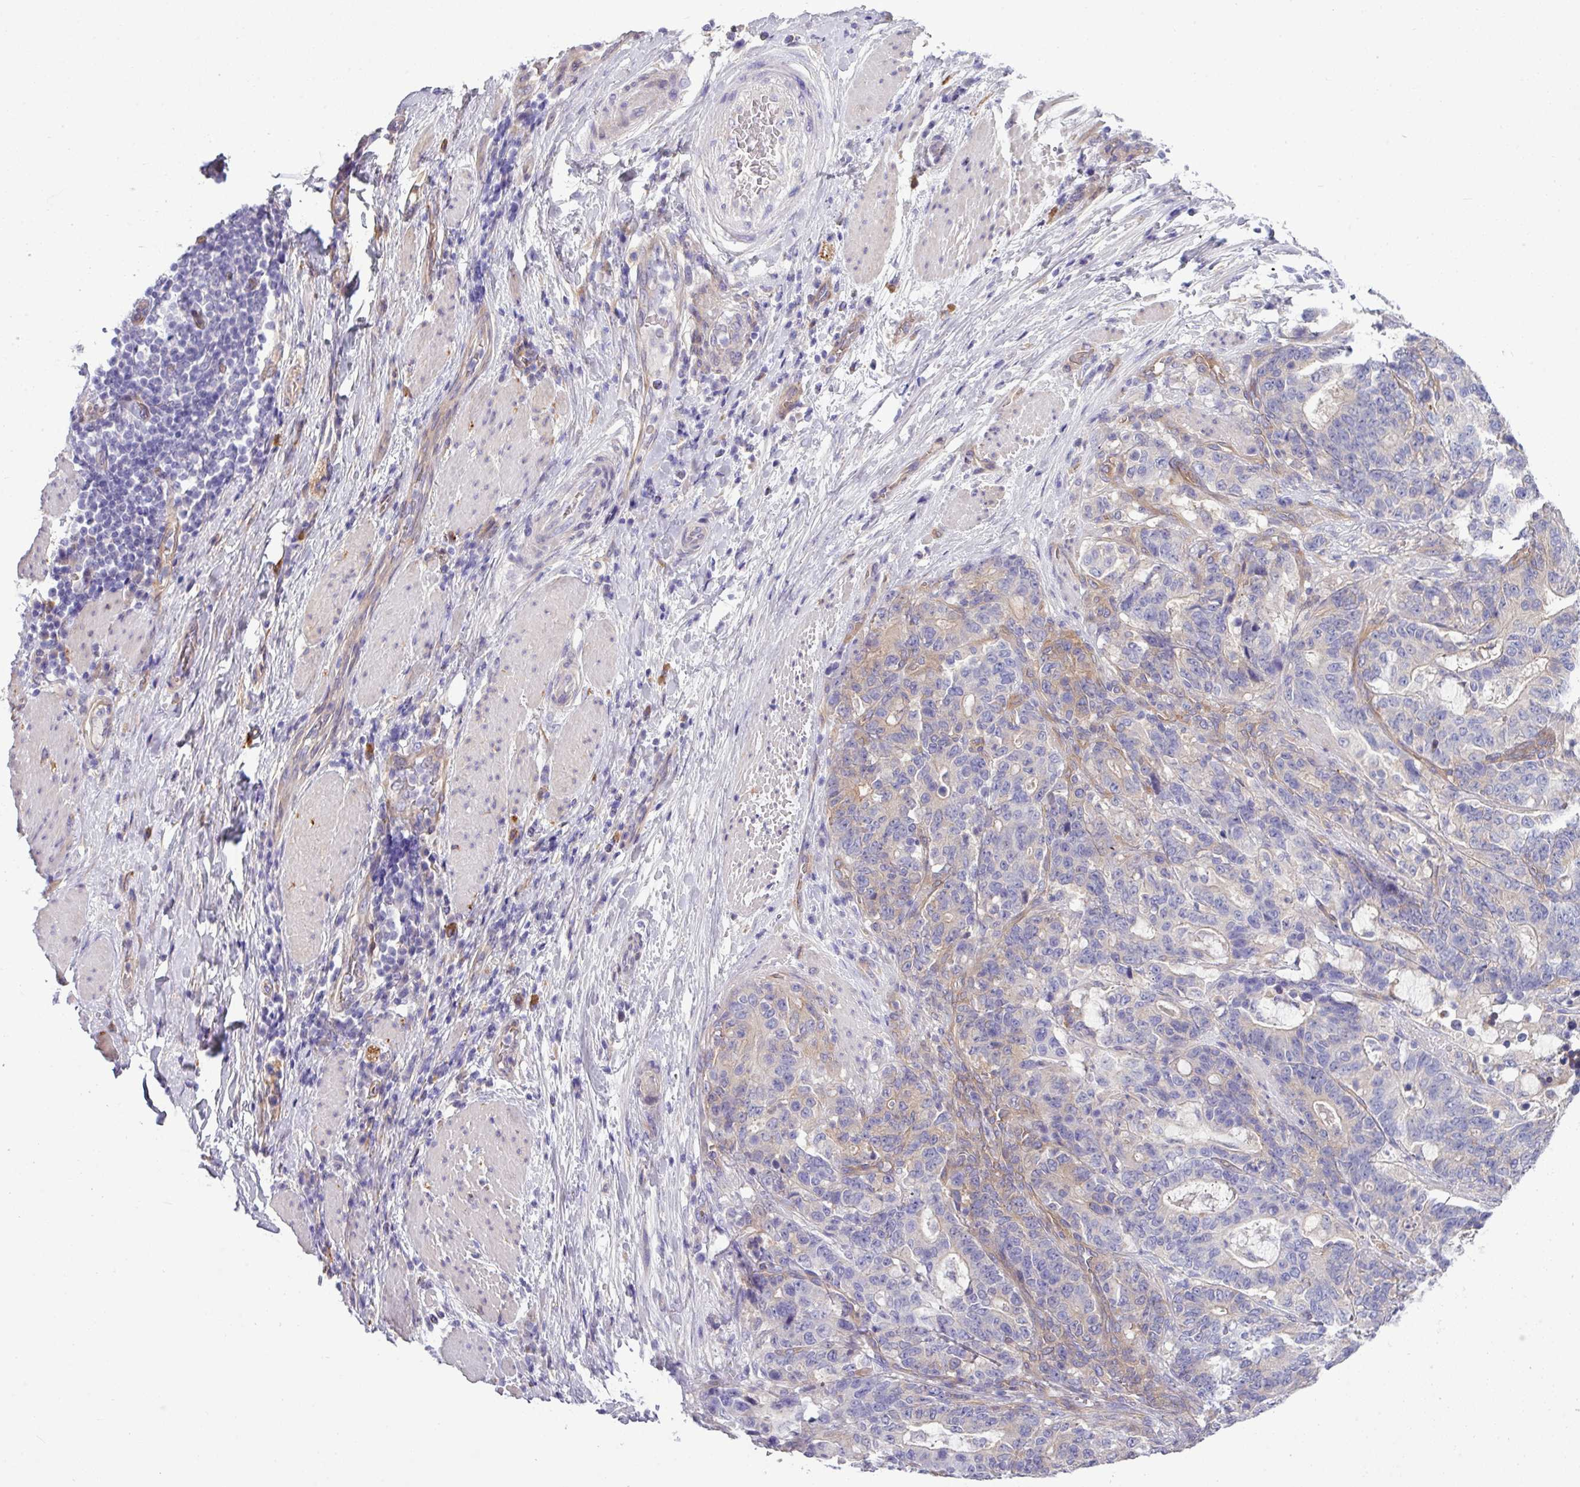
{"staining": {"intensity": "weak", "quantity": "<25%", "location": "cytoplasmic/membranous"}, "tissue": "stomach cancer", "cell_type": "Tumor cells", "image_type": "cancer", "snomed": [{"axis": "morphology", "description": "Normal tissue, NOS"}, {"axis": "morphology", "description": "Adenocarcinoma, NOS"}, {"axis": "topography", "description": "Stomach"}], "caption": "DAB immunohistochemical staining of human stomach cancer (adenocarcinoma) exhibits no significant expression in tumor cells.", "gene": "KIRREL3", "patient": {"sex": "female", "age": 64}}